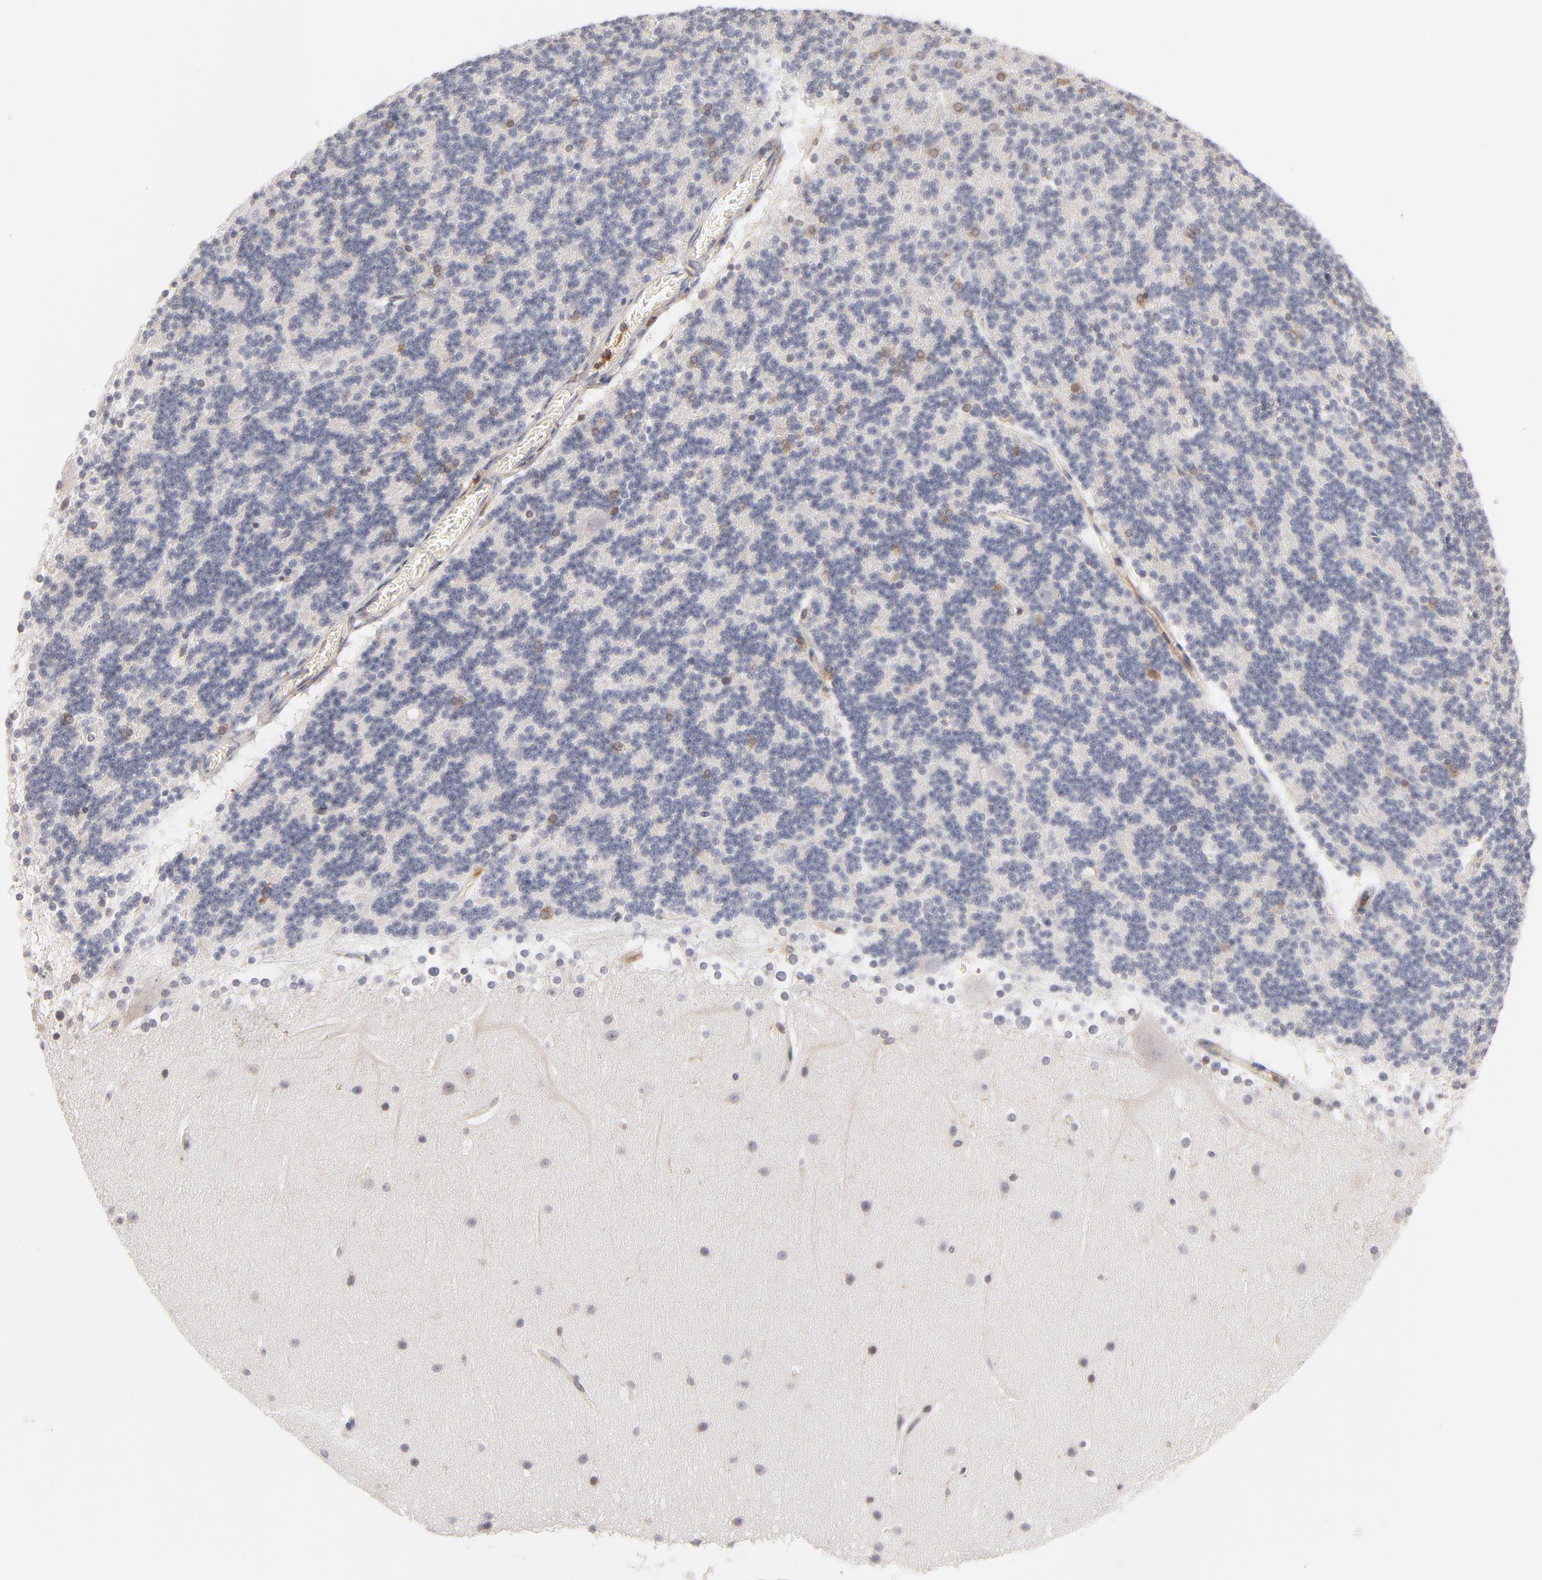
{"staining": {"intensity": "negative", "quantity": "none", "location": "none"}, "tissue": "cerebellum", "cell_type": "Cells in granular layer", "image_type": "normal", "snomed": [{"axis": "morphology", "description": "Normal tissue, NOS"}, {"axis": "topography", "description": "Cerebellum"}], "caption": "This is a micrograph of immunohistochemistry staining of normal cerebellum, which shows no positivity in cells in granular layer.", "gene": "WIPF1", "patient": {"sex": "female", "age": 19}}